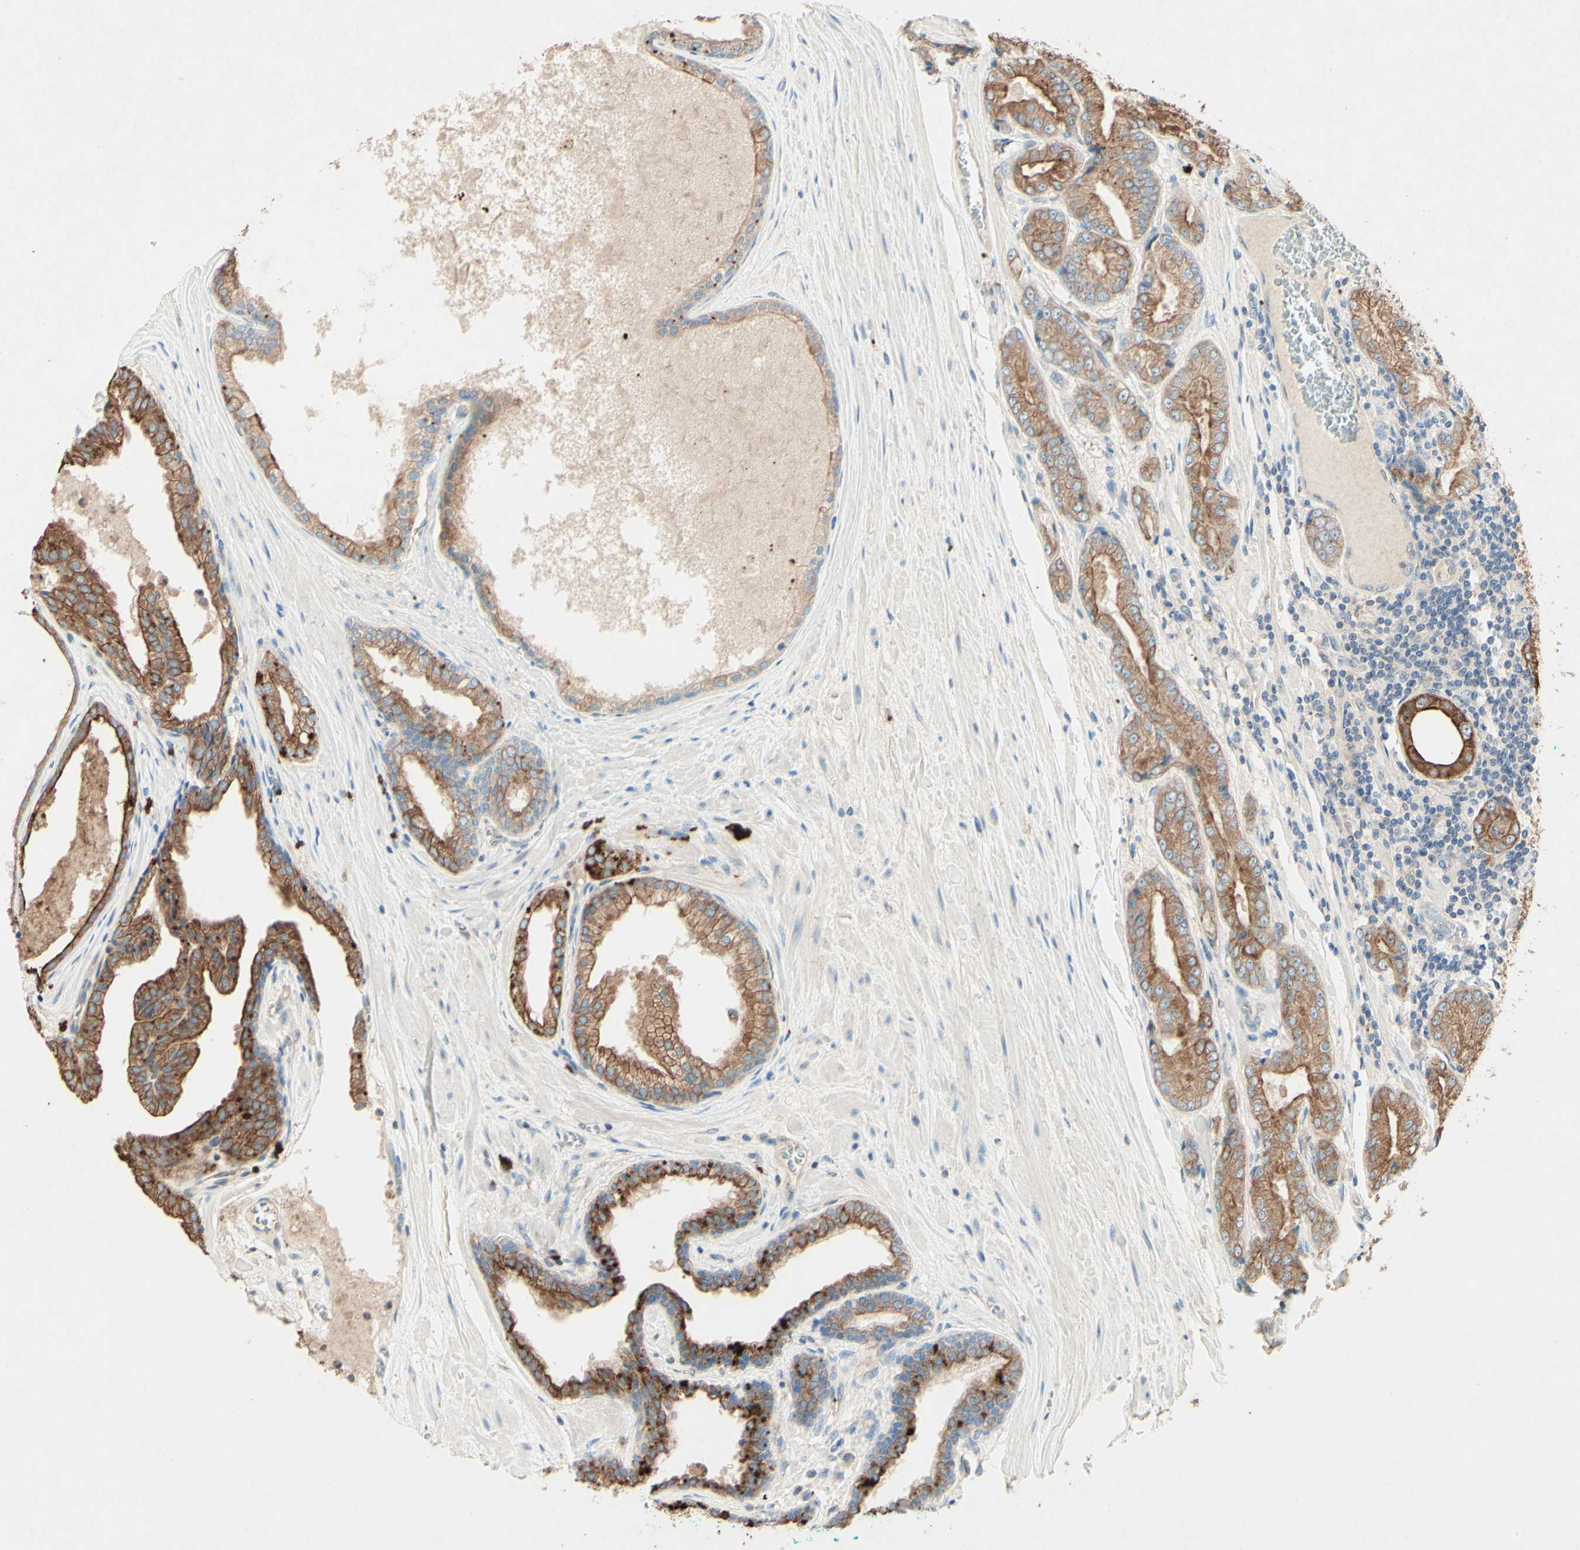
{"staining": {"intensity": "moderate", "quantity": ">75%", "location": "cytoplasmic/membranous"}, "tissue": "prostate cancer", "cell_type": "Tumor cells", "image_type": "cancer", "snomed": [{"axis": "morphology", "description": "Adenocarcinoma, High grade"}, {"axis": "topography", "description": "Prostate"}], "caption": "Prostate cancer stained with a protein marker demonstrates moderate staining in tumor cells.", "gene": "MTM1", "patient": {"sex": "male", "age": 59}}